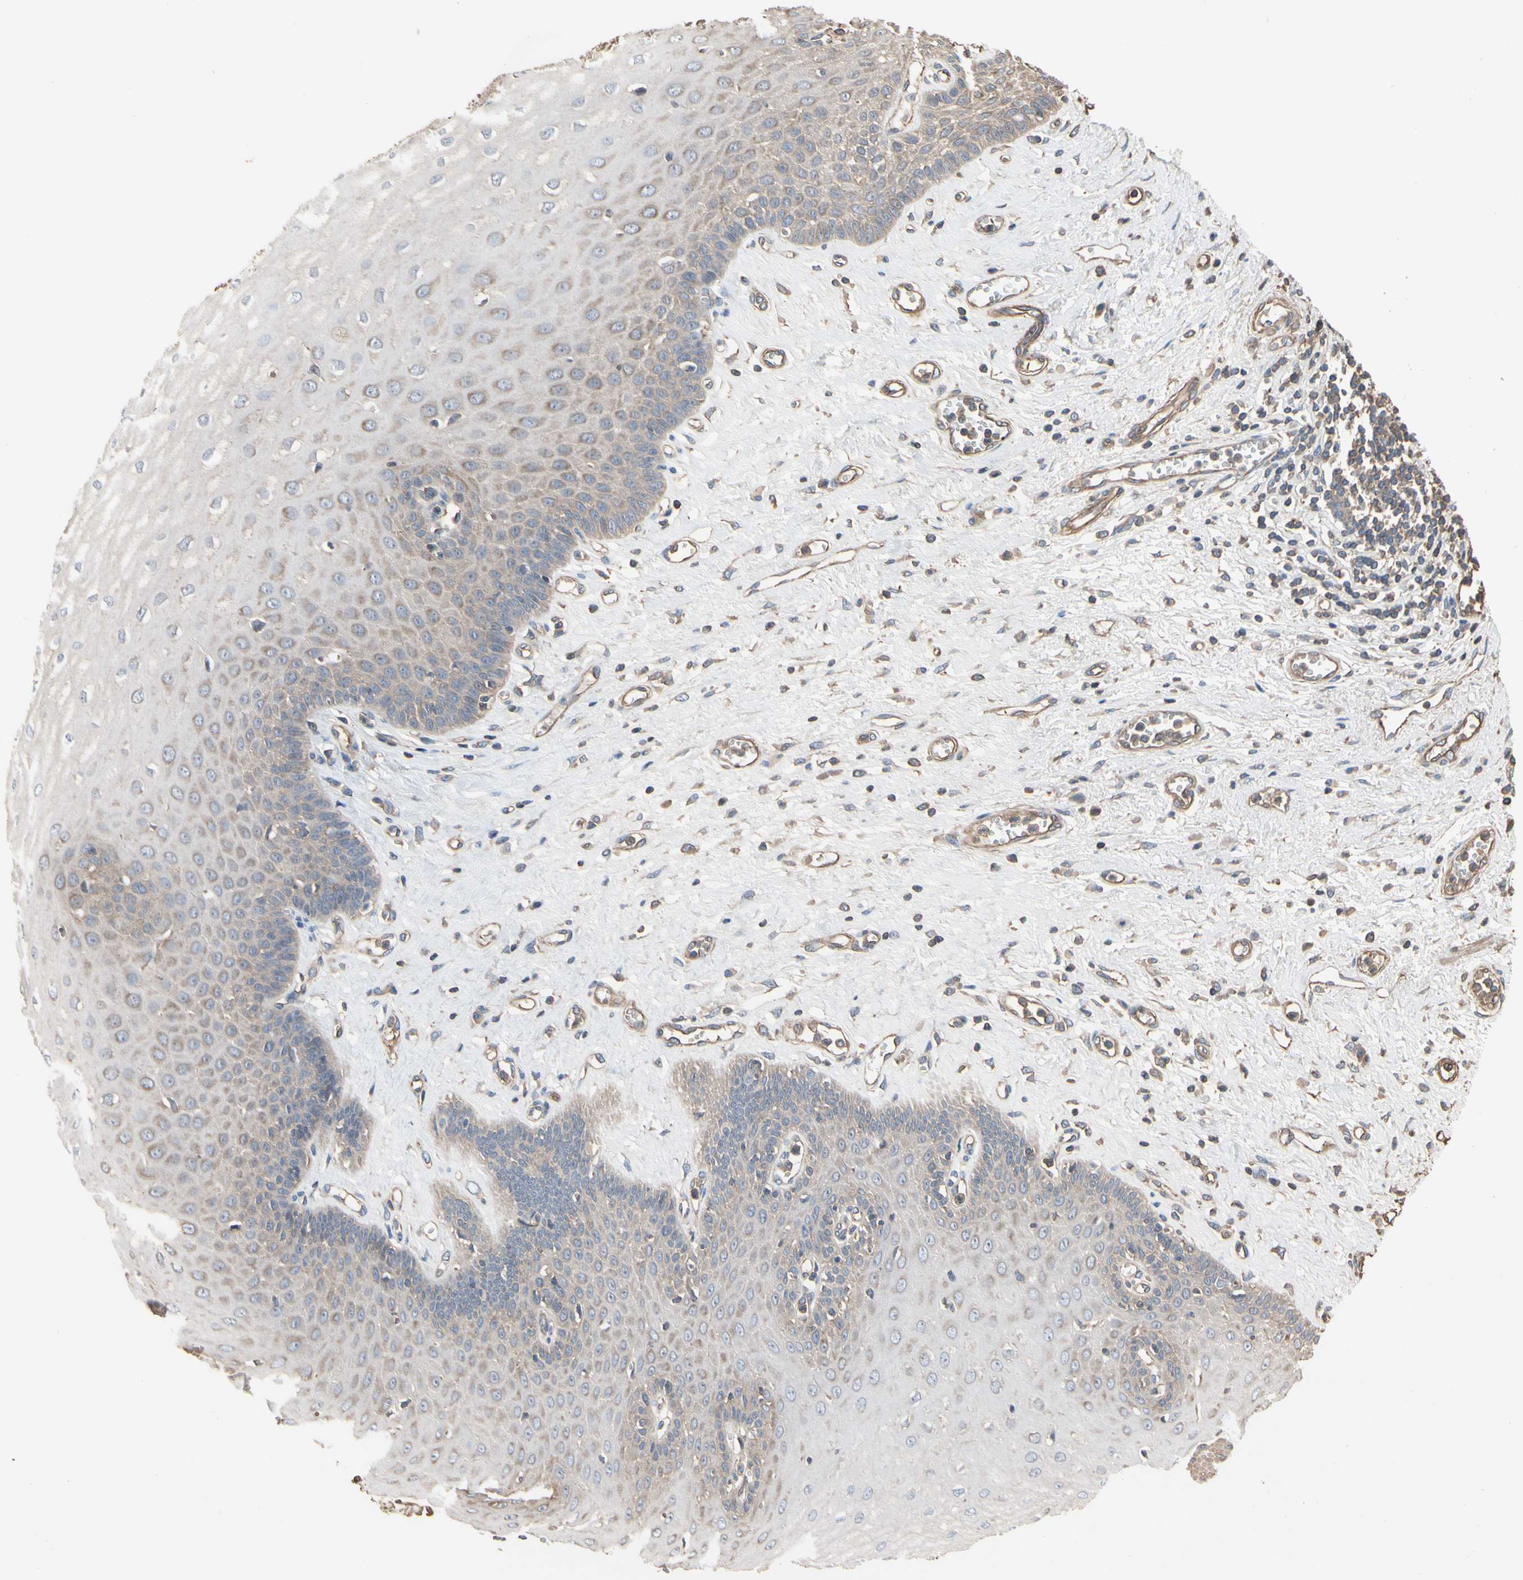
{"staining": {"intensity": "weak", "quantity": "25%-75%", "location": "cytoplasmic/membranous"}, "tissue": "esophagus", "cell_type": "Squamous epithelial cells", "image_type": "normal", "snomed": [{"axis": "morphology", "description": "Normal tissue, NOS"}, {"axis": "morphology", "description": "Squamous cell carcinoma, NOS"}, {"axis": "topography", "description": "Esophagus"}], "caption": "Esophagus stained with immunohistochemistry shows weak cytoplasmic/membranous expression in approximately 25%-75% of squamous epithelial cells. (Brightfield microscopy of DAB IHC at high magnification).", "gene": "PDZK1", "patient": {"sex": "male", "age": 65}}